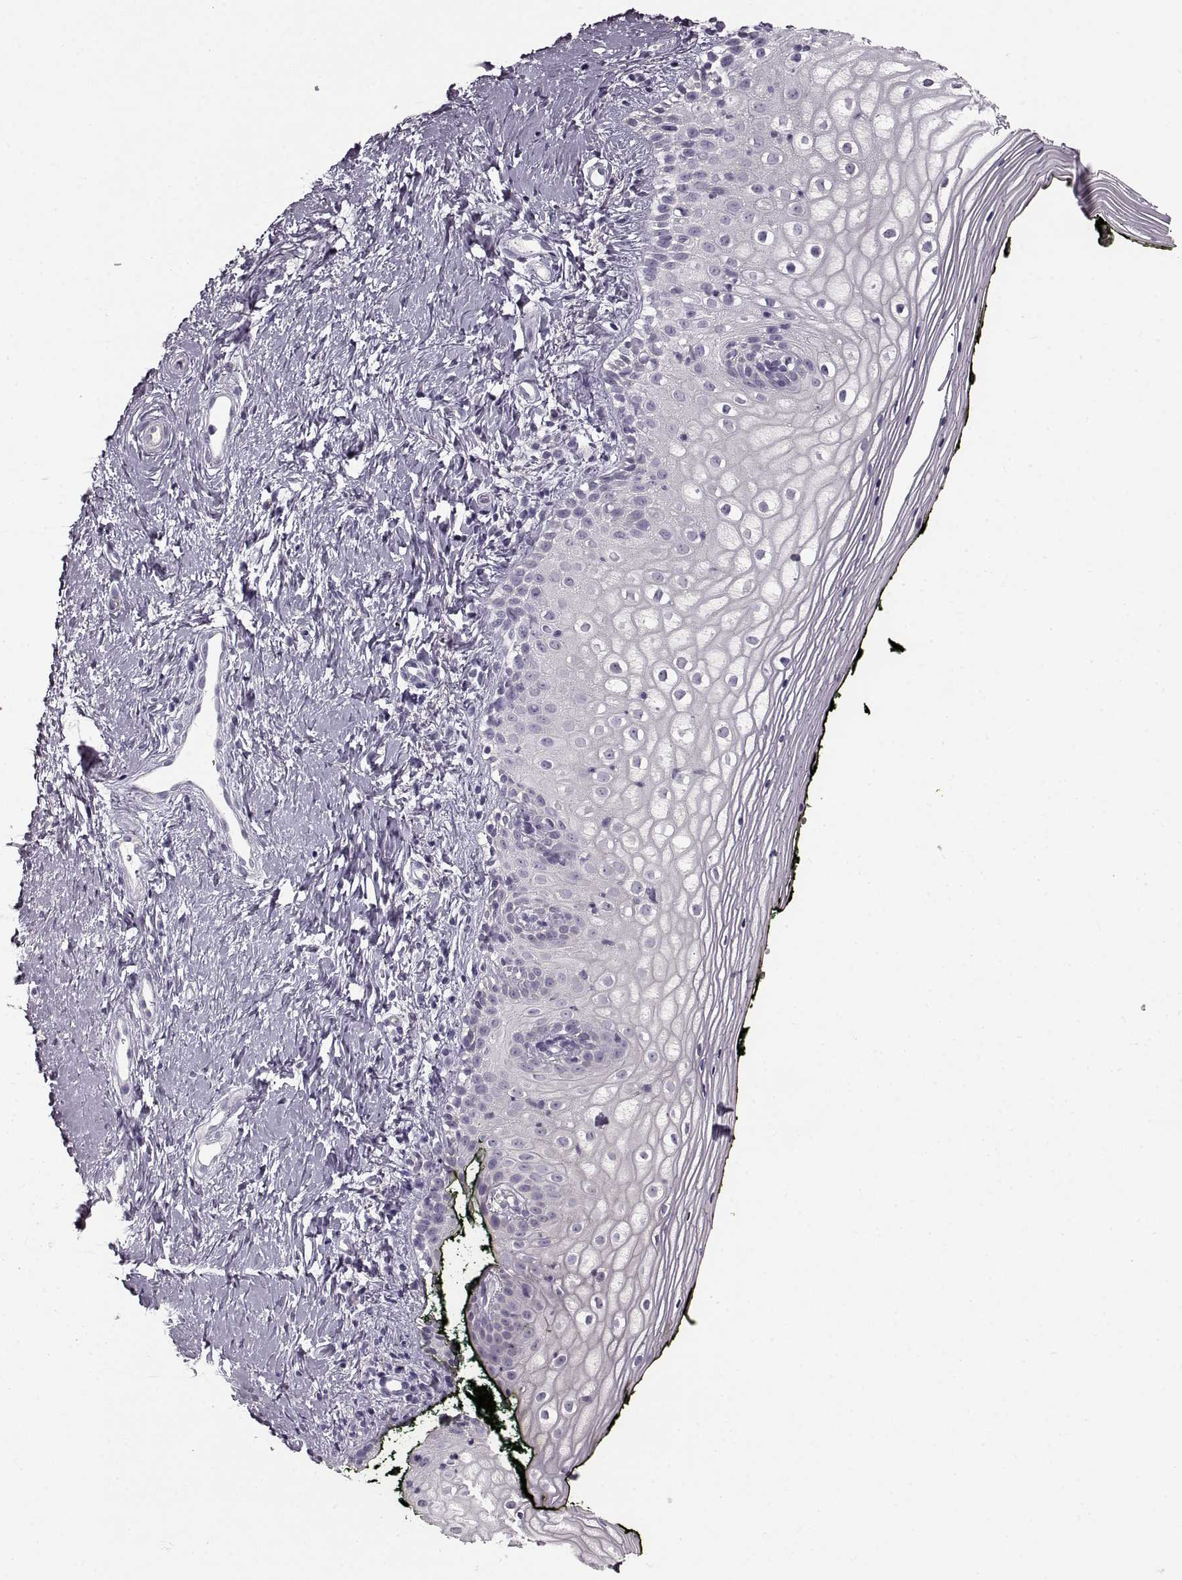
{"staining": {"intensity": "negative", "quantity": "none", "location": "none"}, "tissue": "vagina", "cell_type": "Squamous epithelial cells", "image_type": "normal", "snomed": [{"axis": "morphology", "description": "Normal tissue, NOS"}, {"axis": "topography", "description": "Vagina"}], "caption": "Immunohistochemistry (IHC) of normal human vagina displays no positivity in squamous epithelial cells.", "gene": "CNTN1", "patient": {"sex": "female", "age": 47}}